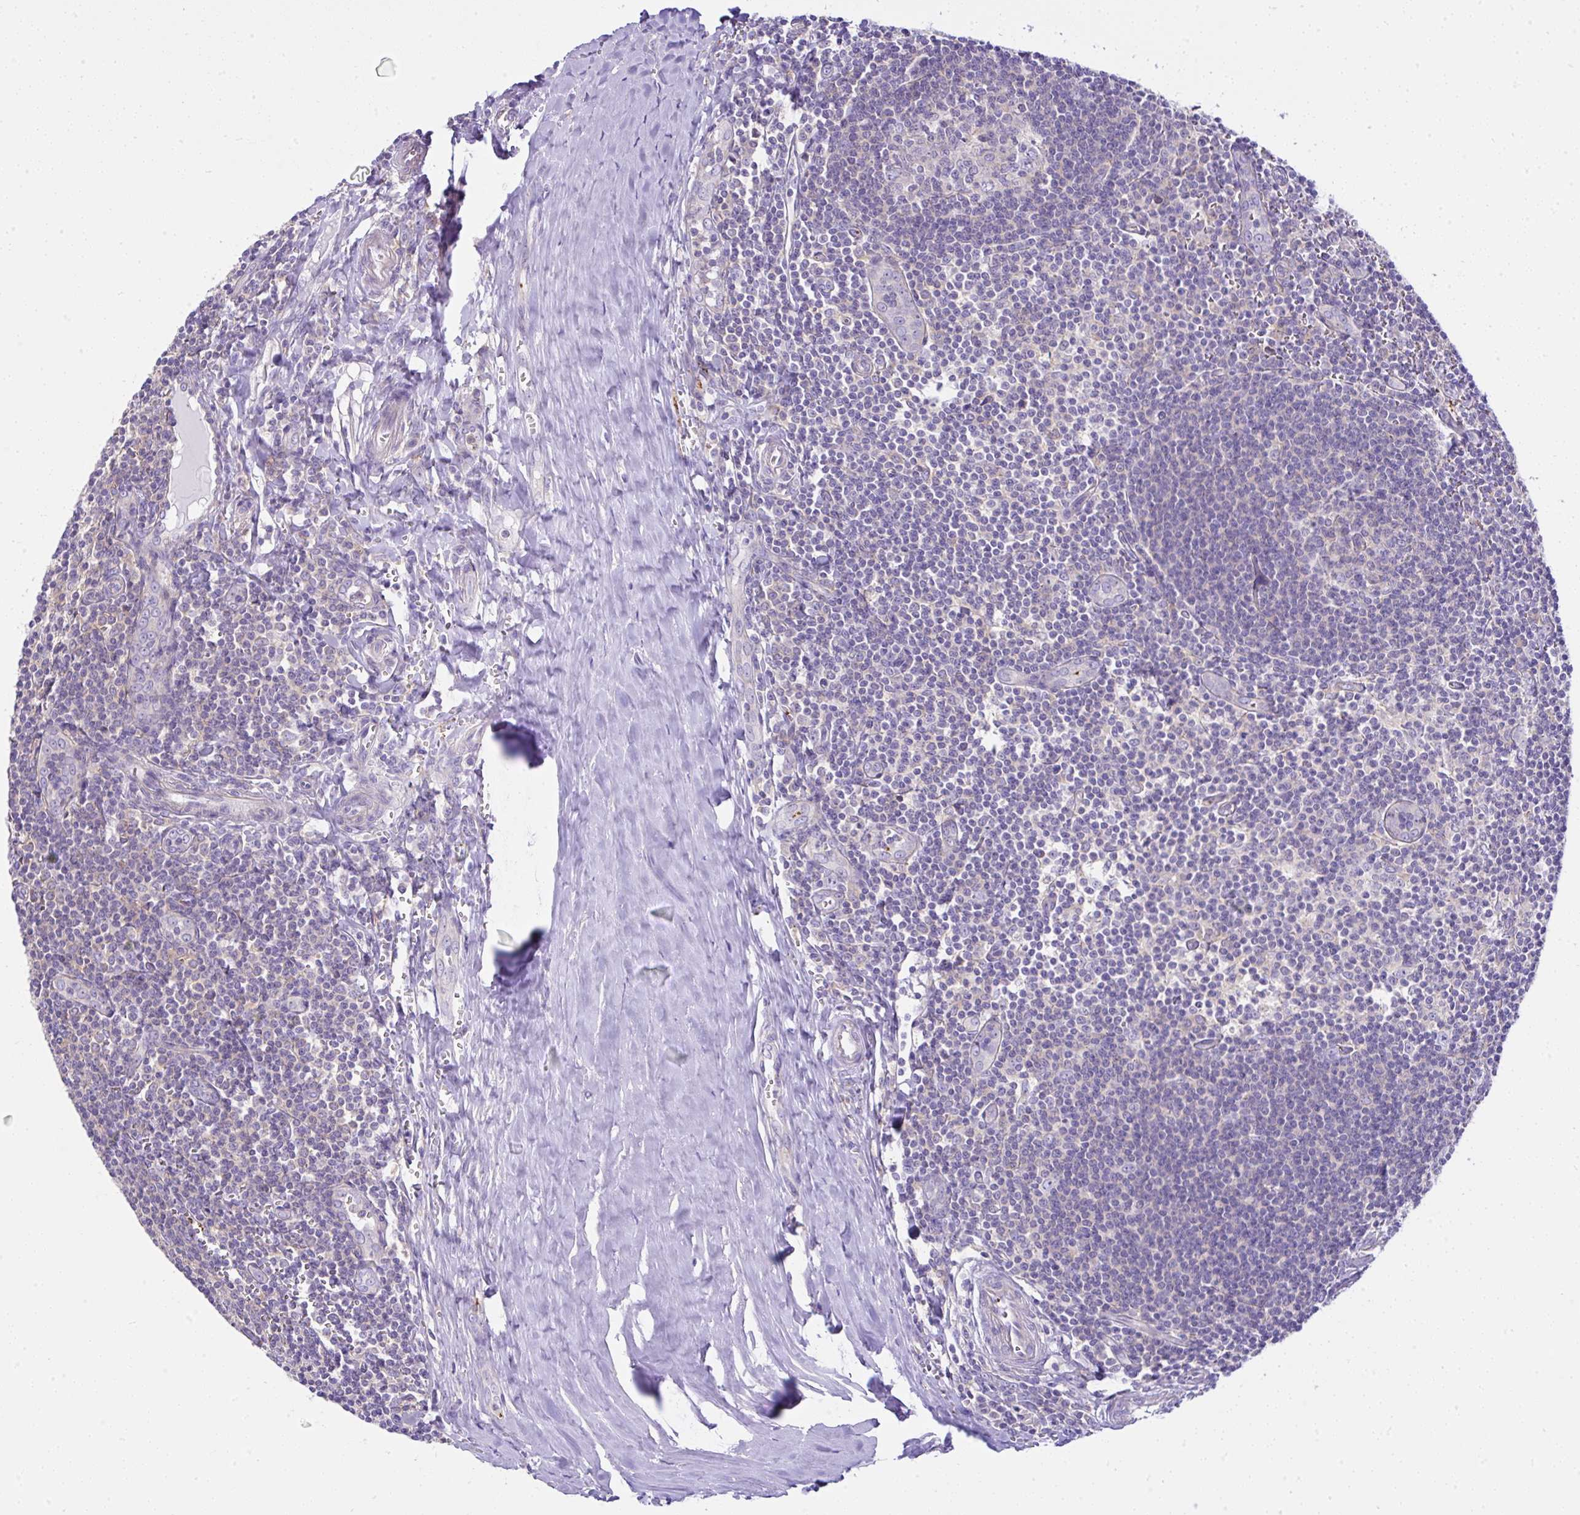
{"staining": {"intensity": "negative", "quantity": "none", "location": "none"}, "tissue": "tonsil", "cell_type": "Germinal center cells", "image_type": "normal", "snomed": [{"axis": "morphology", "description": "Normal tissue, NOS"}, {"axis": "topography", "description": "Tonsil"}], "caption": "Immunohistochemistry (IHC) of unremarkable human tonsil exhibits no staining in germinal center cells. (DAB (3,3'-diaminobenzidine) immunohistochemistry with hematoxylin counter stain).", "gene": "CCDC142", "patient": {"sex": "male", "age": 27}}